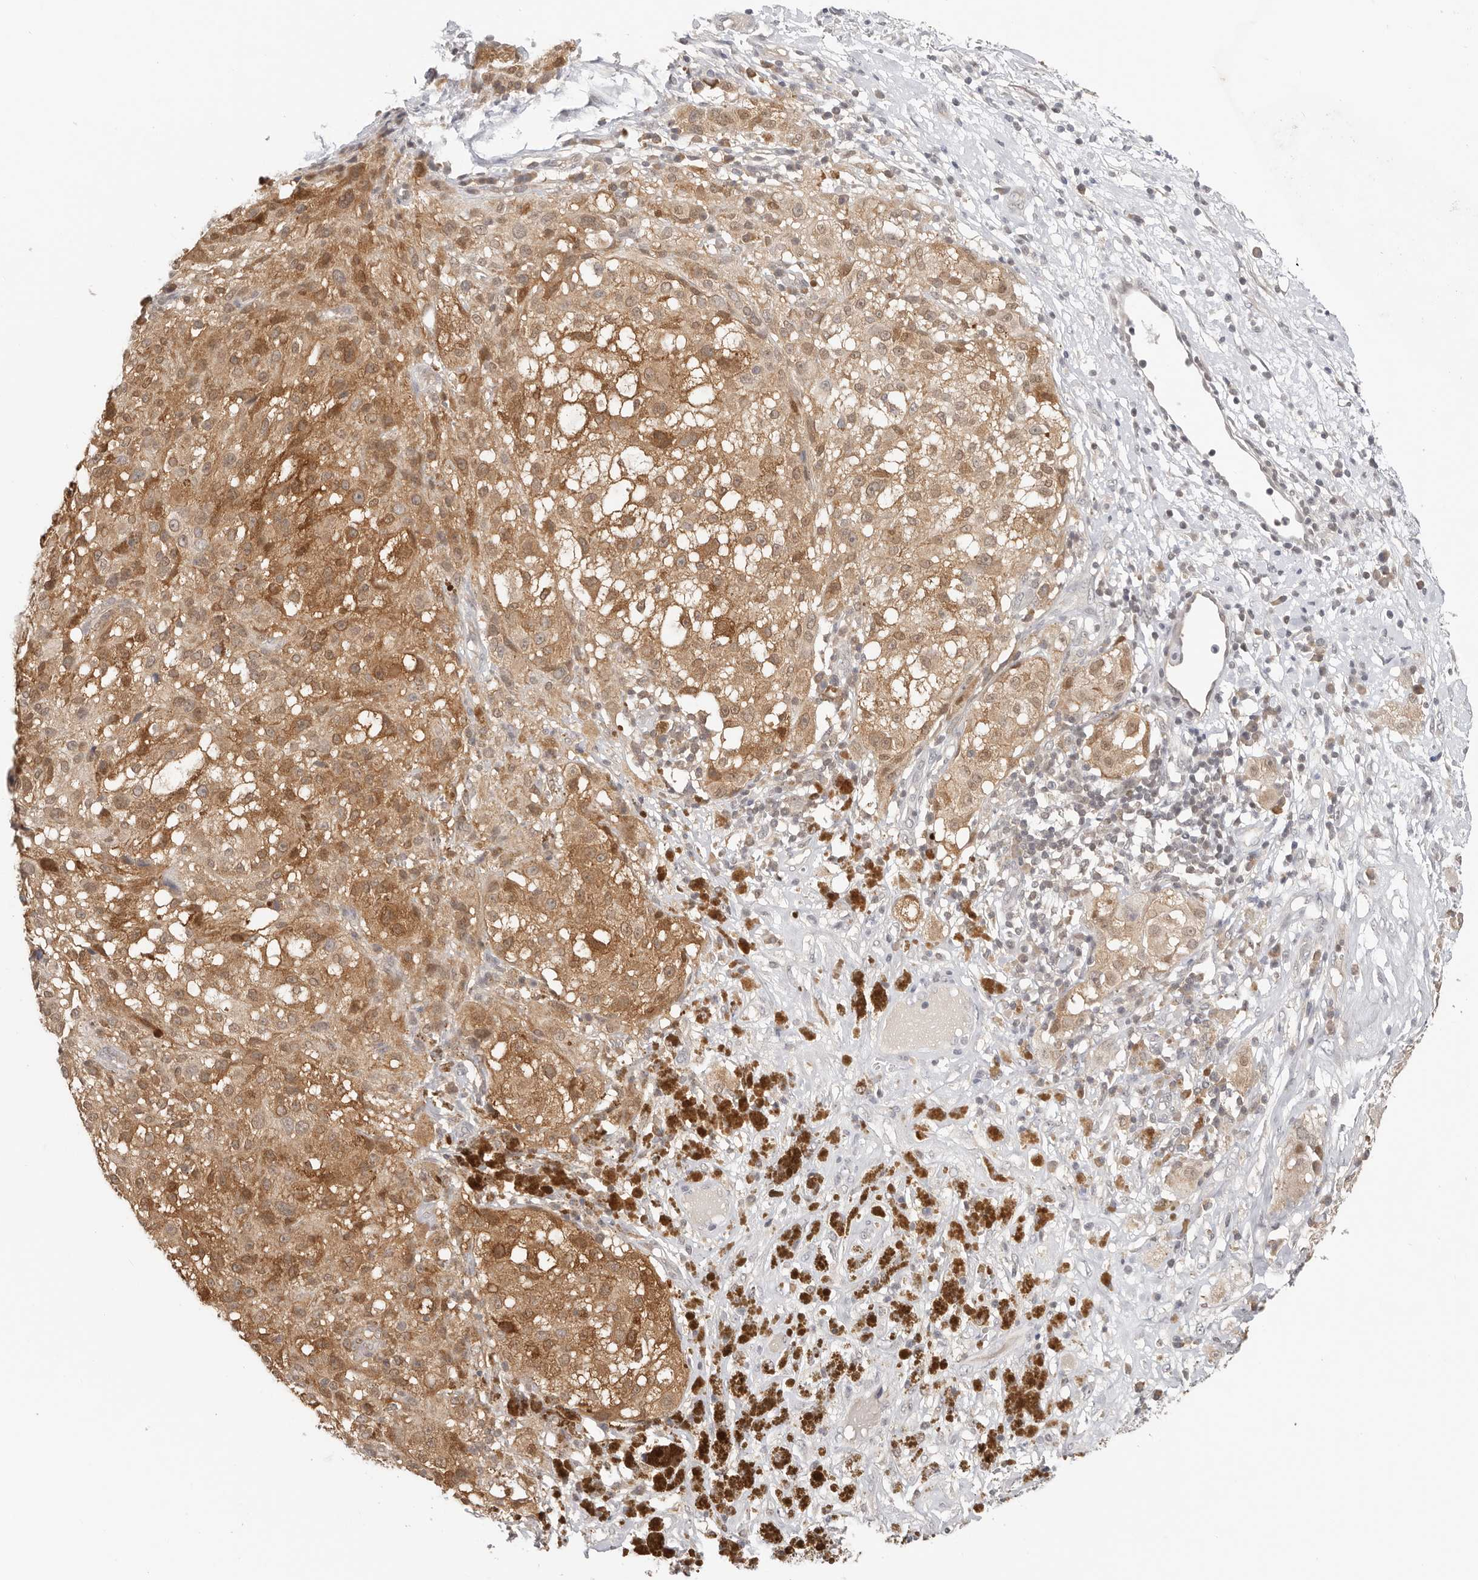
{"staining": {"intensity": "moderate", "quantity": ">75%", "location": "cytoplasmic/membranous"}, "tissue": "melanoma", "cell_type": "Tumor cells", "image_type": "cancer", "snomed": [{"axis": "morphology", "description": "Necrosis, NOS"}, {"axis": "morphology", "description": "Malignant melanoma, NOS"}, {"axis": "topography", "description": "Skin"}], "caption": "High-power microscopy captured an immunohistochemistry histopathology image of malignant melanoma, revealing moderate cytoplasmic/membranous positivity in approximately >75% of tumor cells.", "gene": "LARP7", "patient": {"sex": "female", "age": 87}}